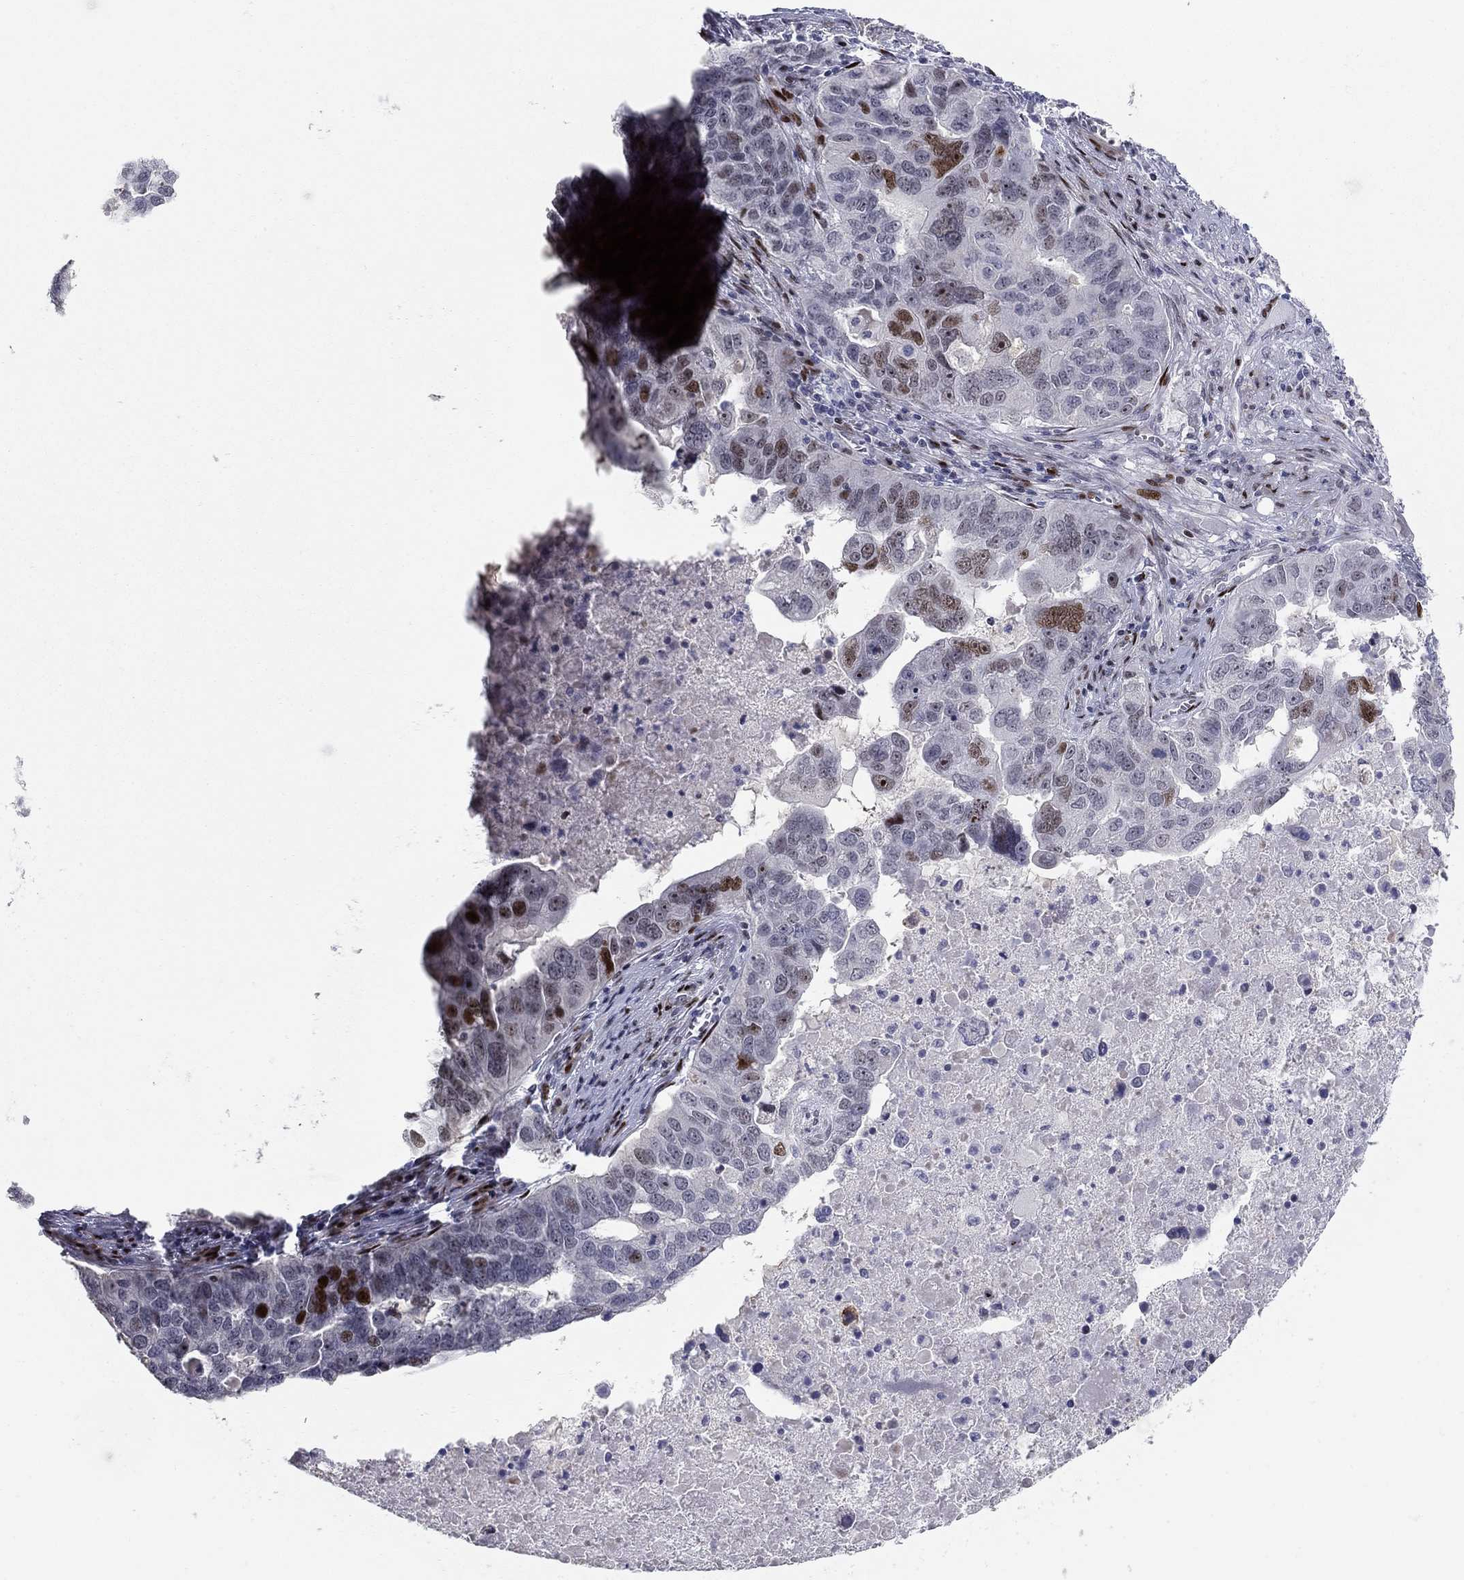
{"staining": {"intensity": "moderate", "quantity": "<25%", "location": "nuclear"}, "tissue": "ovarian cancer", "cell_type": "Tumor cells", "image_type": "cancer", "snomed": [{"axis": "morphology", "description": "Carcinoma, endometroid"}, {"axis": "topography", "description": "Soft tissue"}, {"axis": "topography", "description": "Ovary"}], "caption": "The immunohistochemical stain labels moderate nuclear staining in tumor cells of ovarian cancer (endometroid carcinoma) tissue. Using DAB (brown) and hematoxylin (blue) stains, captured at high magnification using brightfield microscopy.", "gene": "RAPGEF5", "patient": {"sex": "female", "age": 52}}